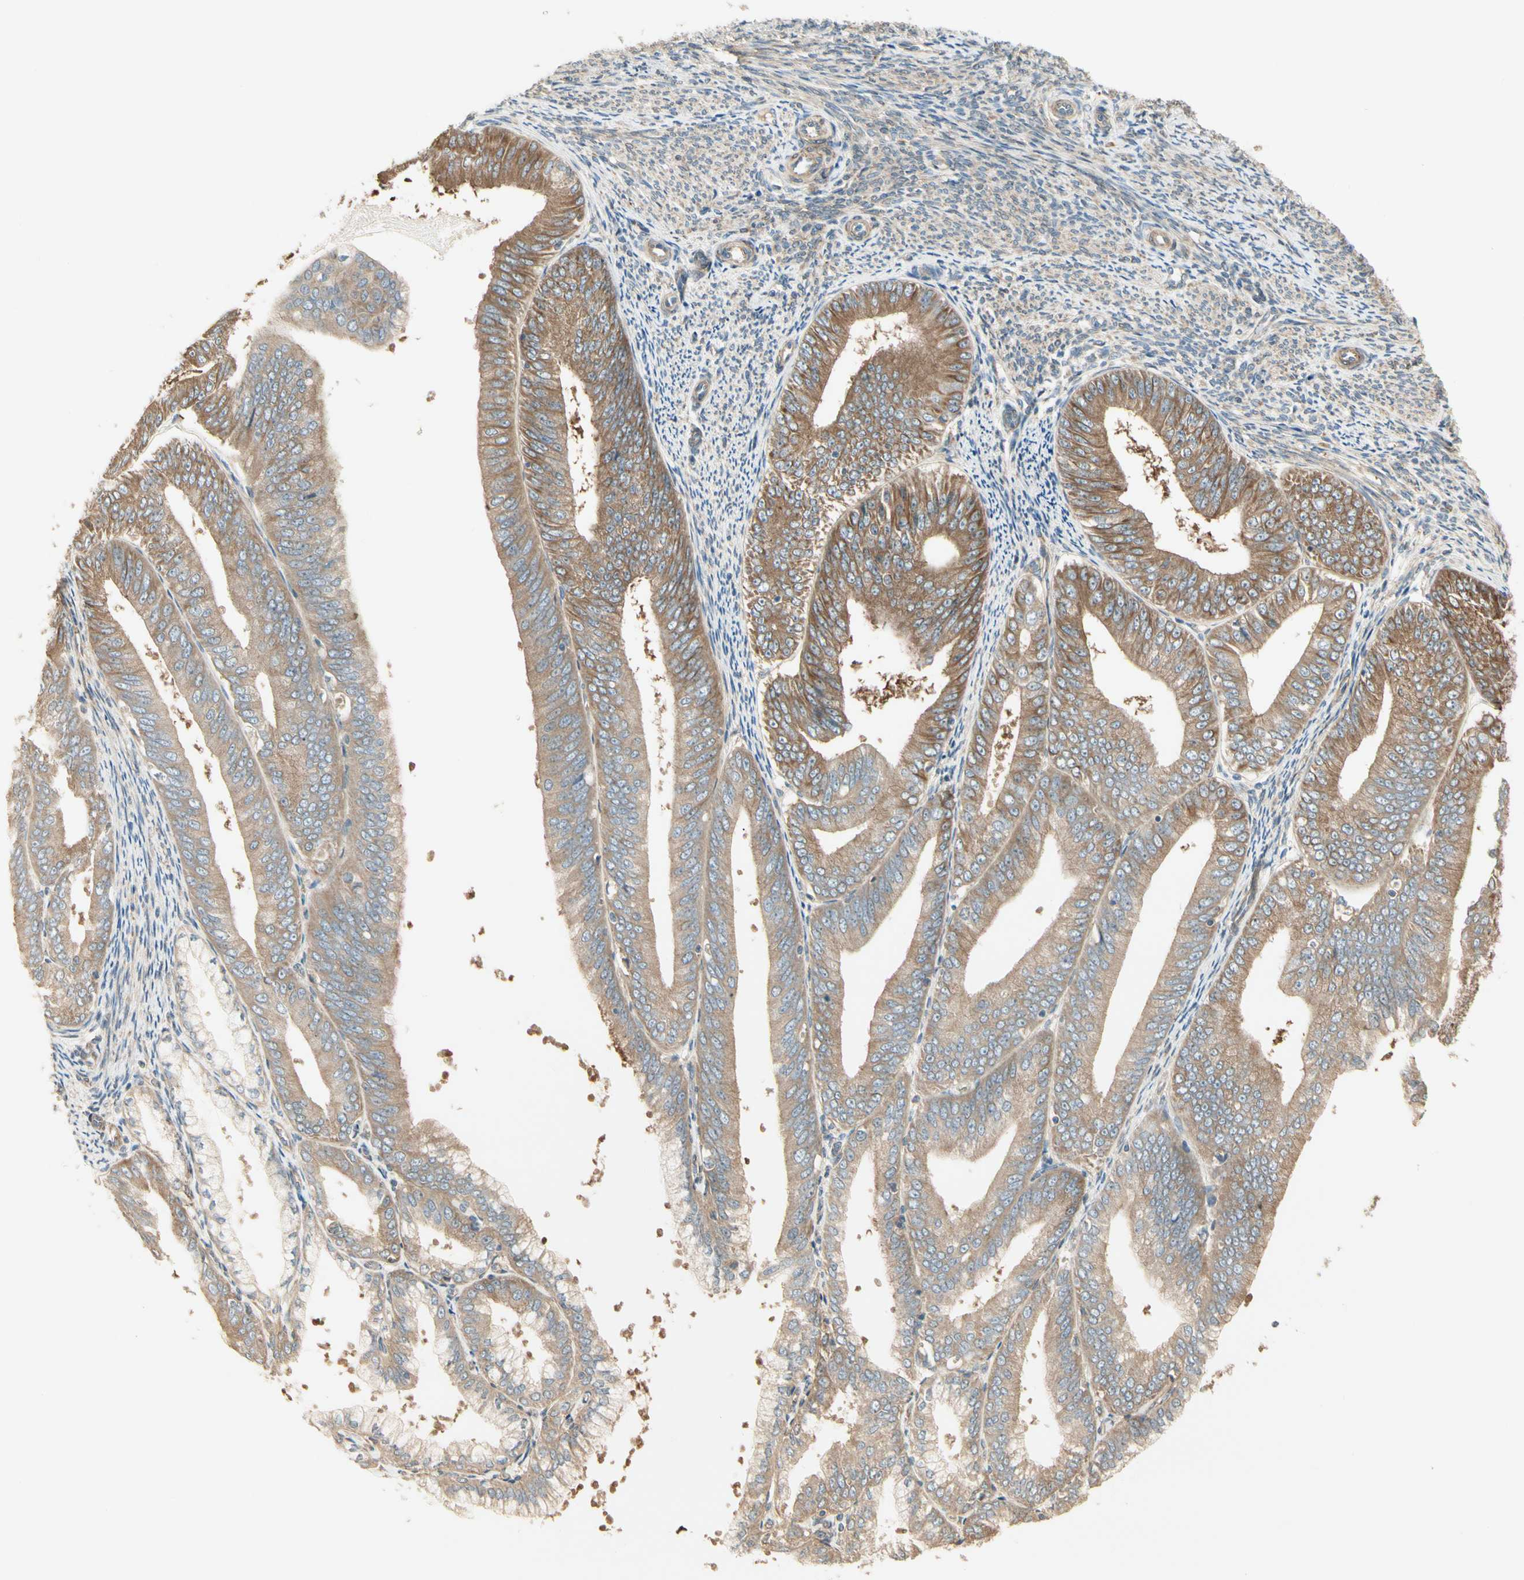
{"staining": {"intensity": "moderate", "quantity": ">75%", "location": "cytoplasmic/membranous"}, "tissue": "endometrial cancer", "cell_type": "Tumor cells", "image_type": "cancer", "snomed": [{"axis": "morphology", "description": "Adenocarcinoma, NOS"}, {"axis": "topography", "description": "Endometrium"}], "caption": "IHC of human endometrial cancer (adenocarcinoma) demonstrates medium levels of moderate cytoplasmic/membranous expression in about >75% of tumor cells.", "gene": "IRAG1", "patient": {"sex": "female", "age": 63}}